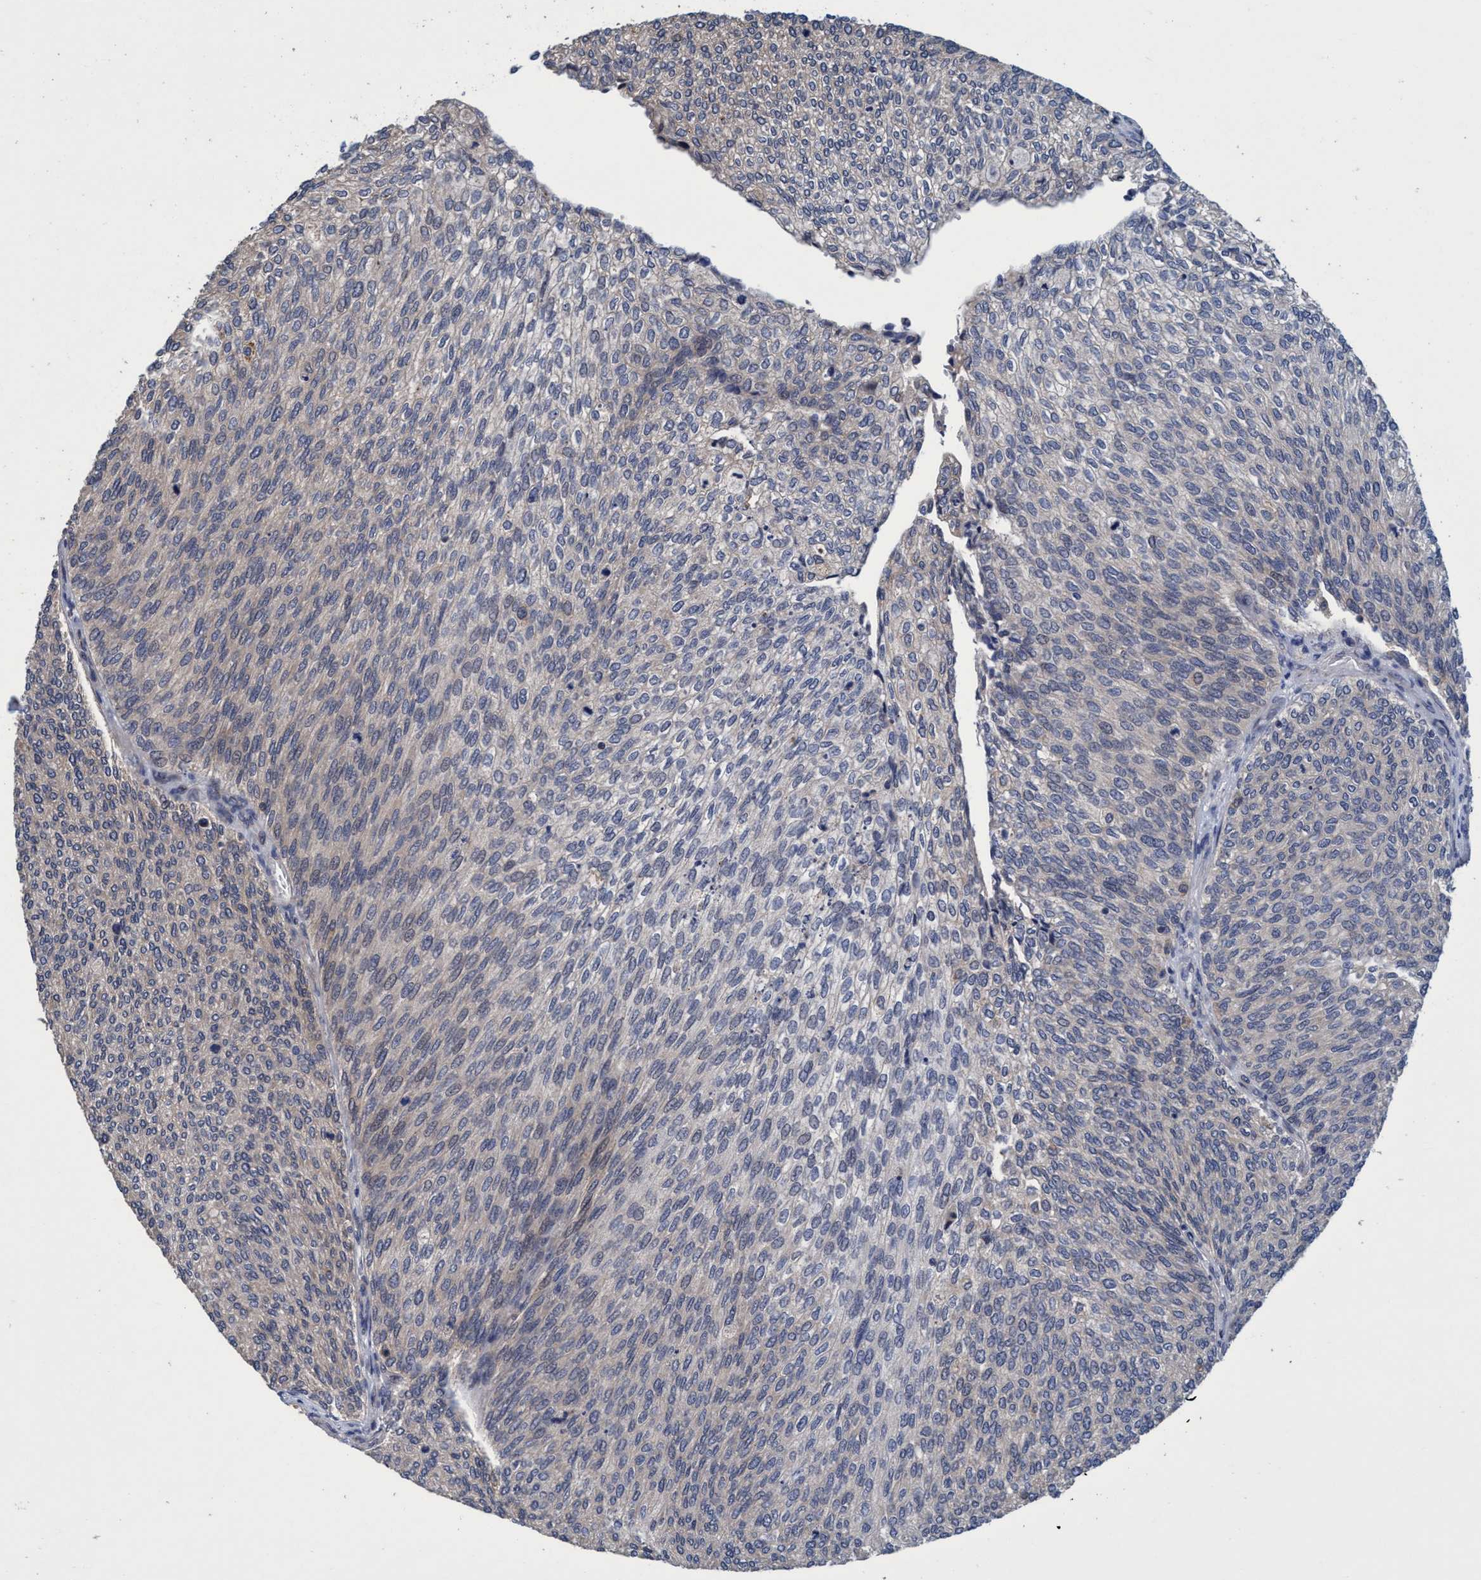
{"staining": {"intensity": "weak", "quantity": "<25%", "location": "cytoplasmic/membranous"}, "tissue": "urothelial cancer", "cell_type": "Tumor cells", "image_type": "cancer", "snomed": [{"axis": "morphology", "description": "Urothelial carcinoma, Low grade"}, {"axis": "topography", "description": "Urinary bladder"}], "caption": "High power microscopy micrograph of an immunohistochemistry micrograph of low-grade urothelial carcinoma, revealing no significant expression in tumor cells.", "gene": "CALCOCO2", "patient": {"sex": "female", "age": 79}}